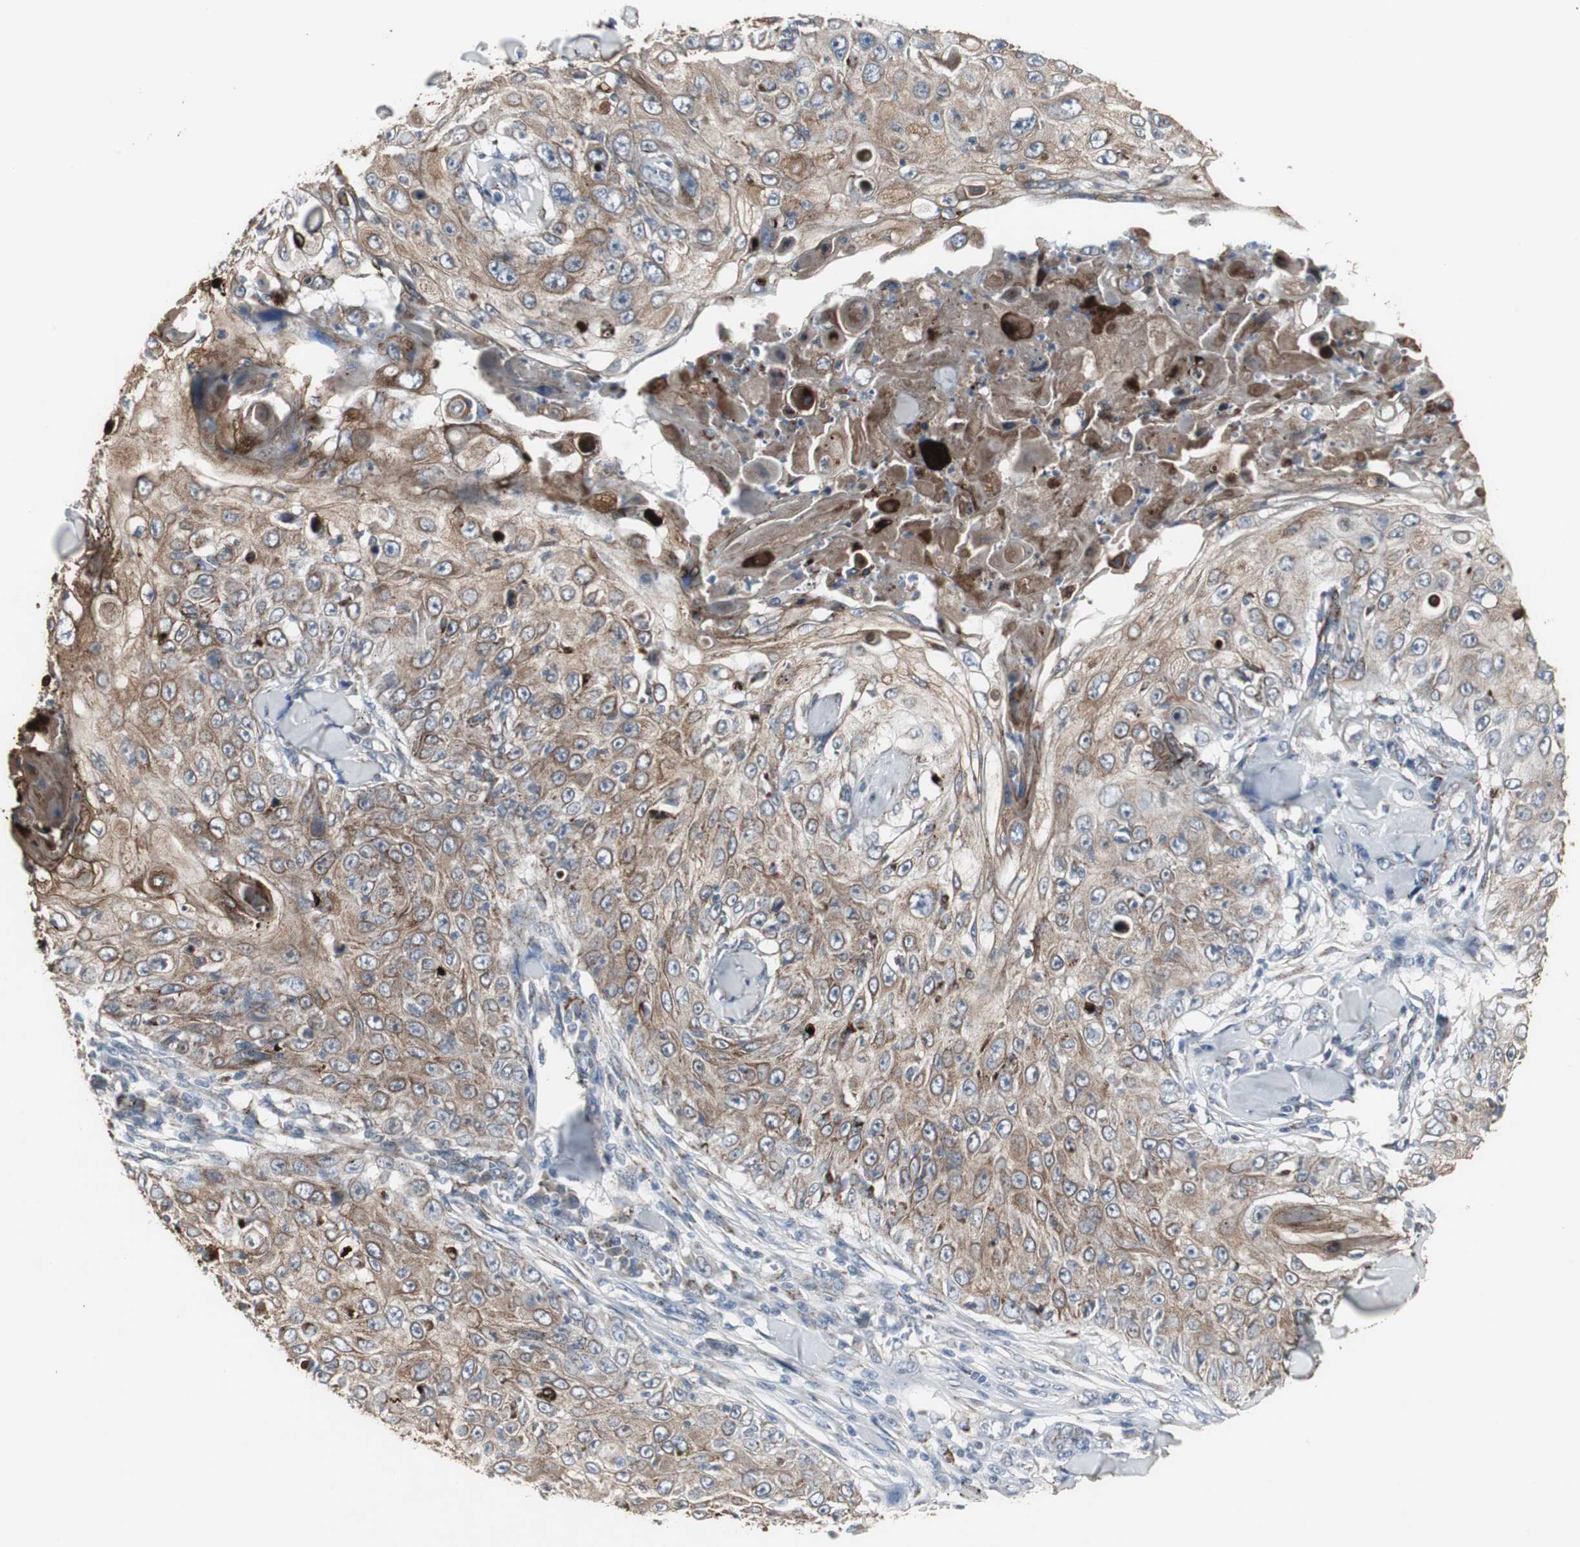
{"staining": {"intensity": "moderate", "quantity": ">75%", "location": "cytoplasmic/membranous"}, "tissue": "skin cancer", "cell_type": "Tumor cells", "image_type": "cancer", "snomed": [{"axis": "morphology", "description": "Squamous cell carcinoma, NOS"}, {"axis": "topography", "description": "Skin"}], "caption": "Moderate cytoplasmic/membranous expression for a protein is identified in about >75% of tumor cells of skin cancer using IHC.", "gene": "GBA1", "patient": {"sex": "male", "age": 86}}